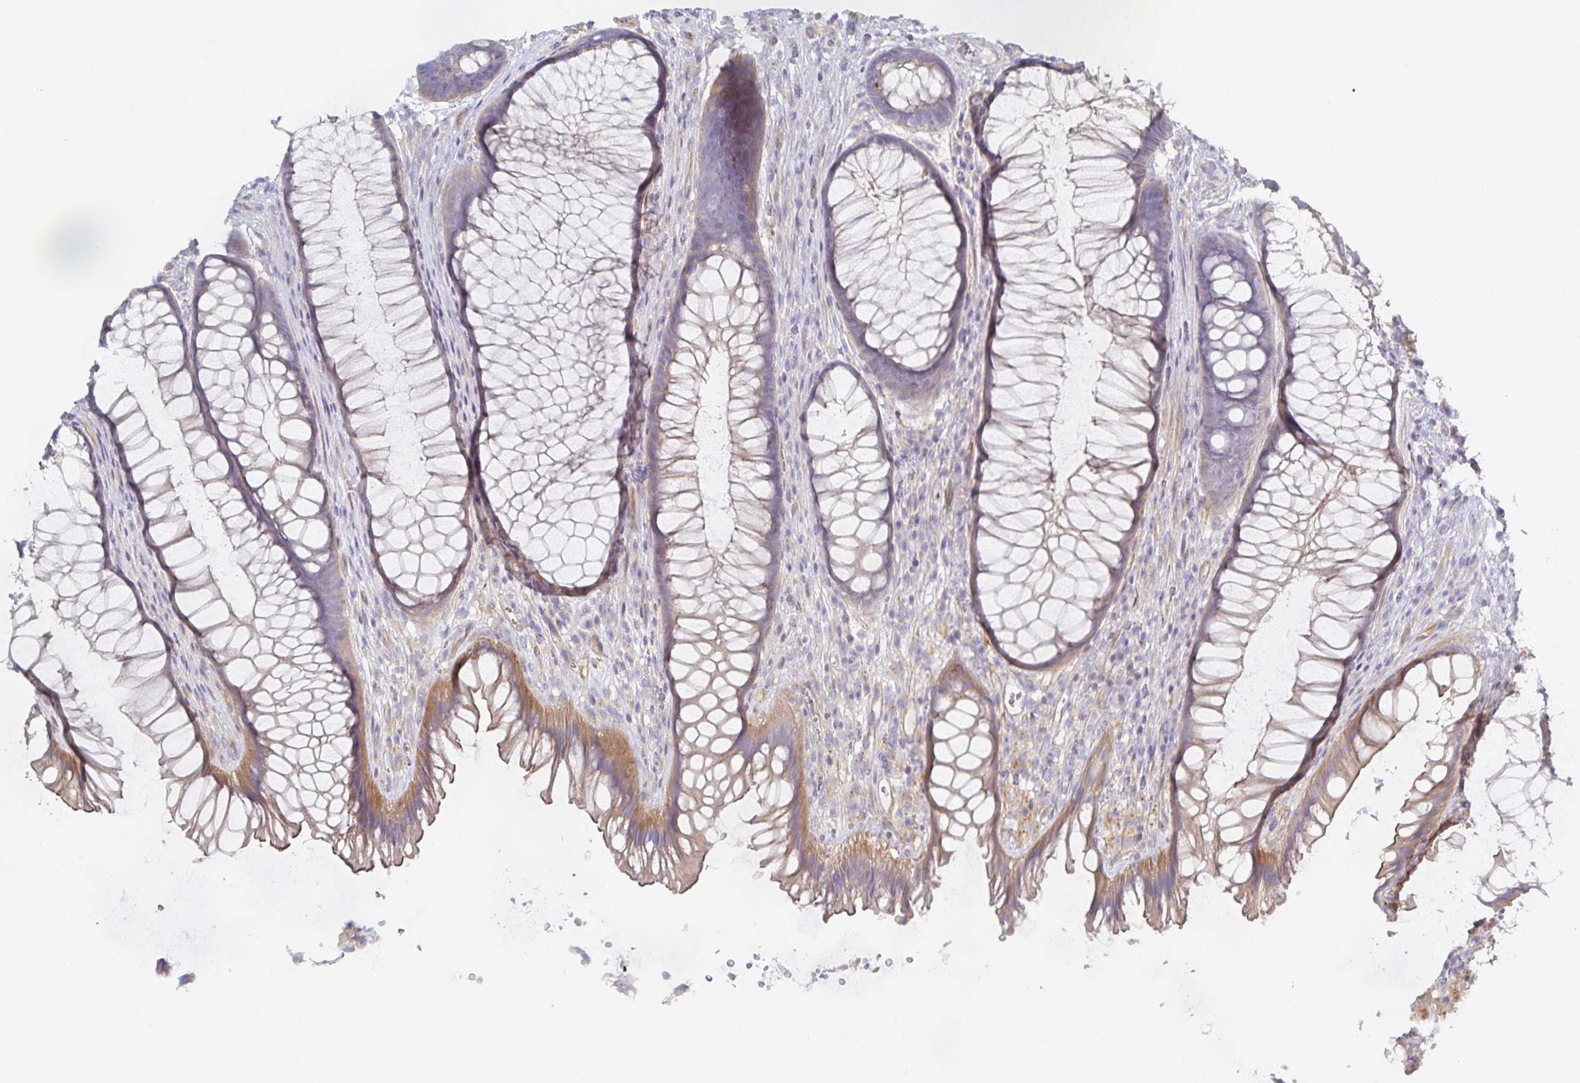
{"staining": {"intensity": "weak", "quantity": ">75%", "location": "cytoplasmic/membranous"}, "tissue": "rectum", "cell_type": "Glandular cells", "image_type": "normal", "snomed": [{"axis": "morphology", "description": "Normal tissue, NOS"}, {"axis": "topography", "description": "Rectum"}], "caption": "Immunohistochemical staining of unremarkable human rectum demonstrates low levels of weak cytoplasmic/membranous positivity in approximately >75% of glandular cells.", "gene": "METTL22", "patient": {"sex": "male", "age": 53}}